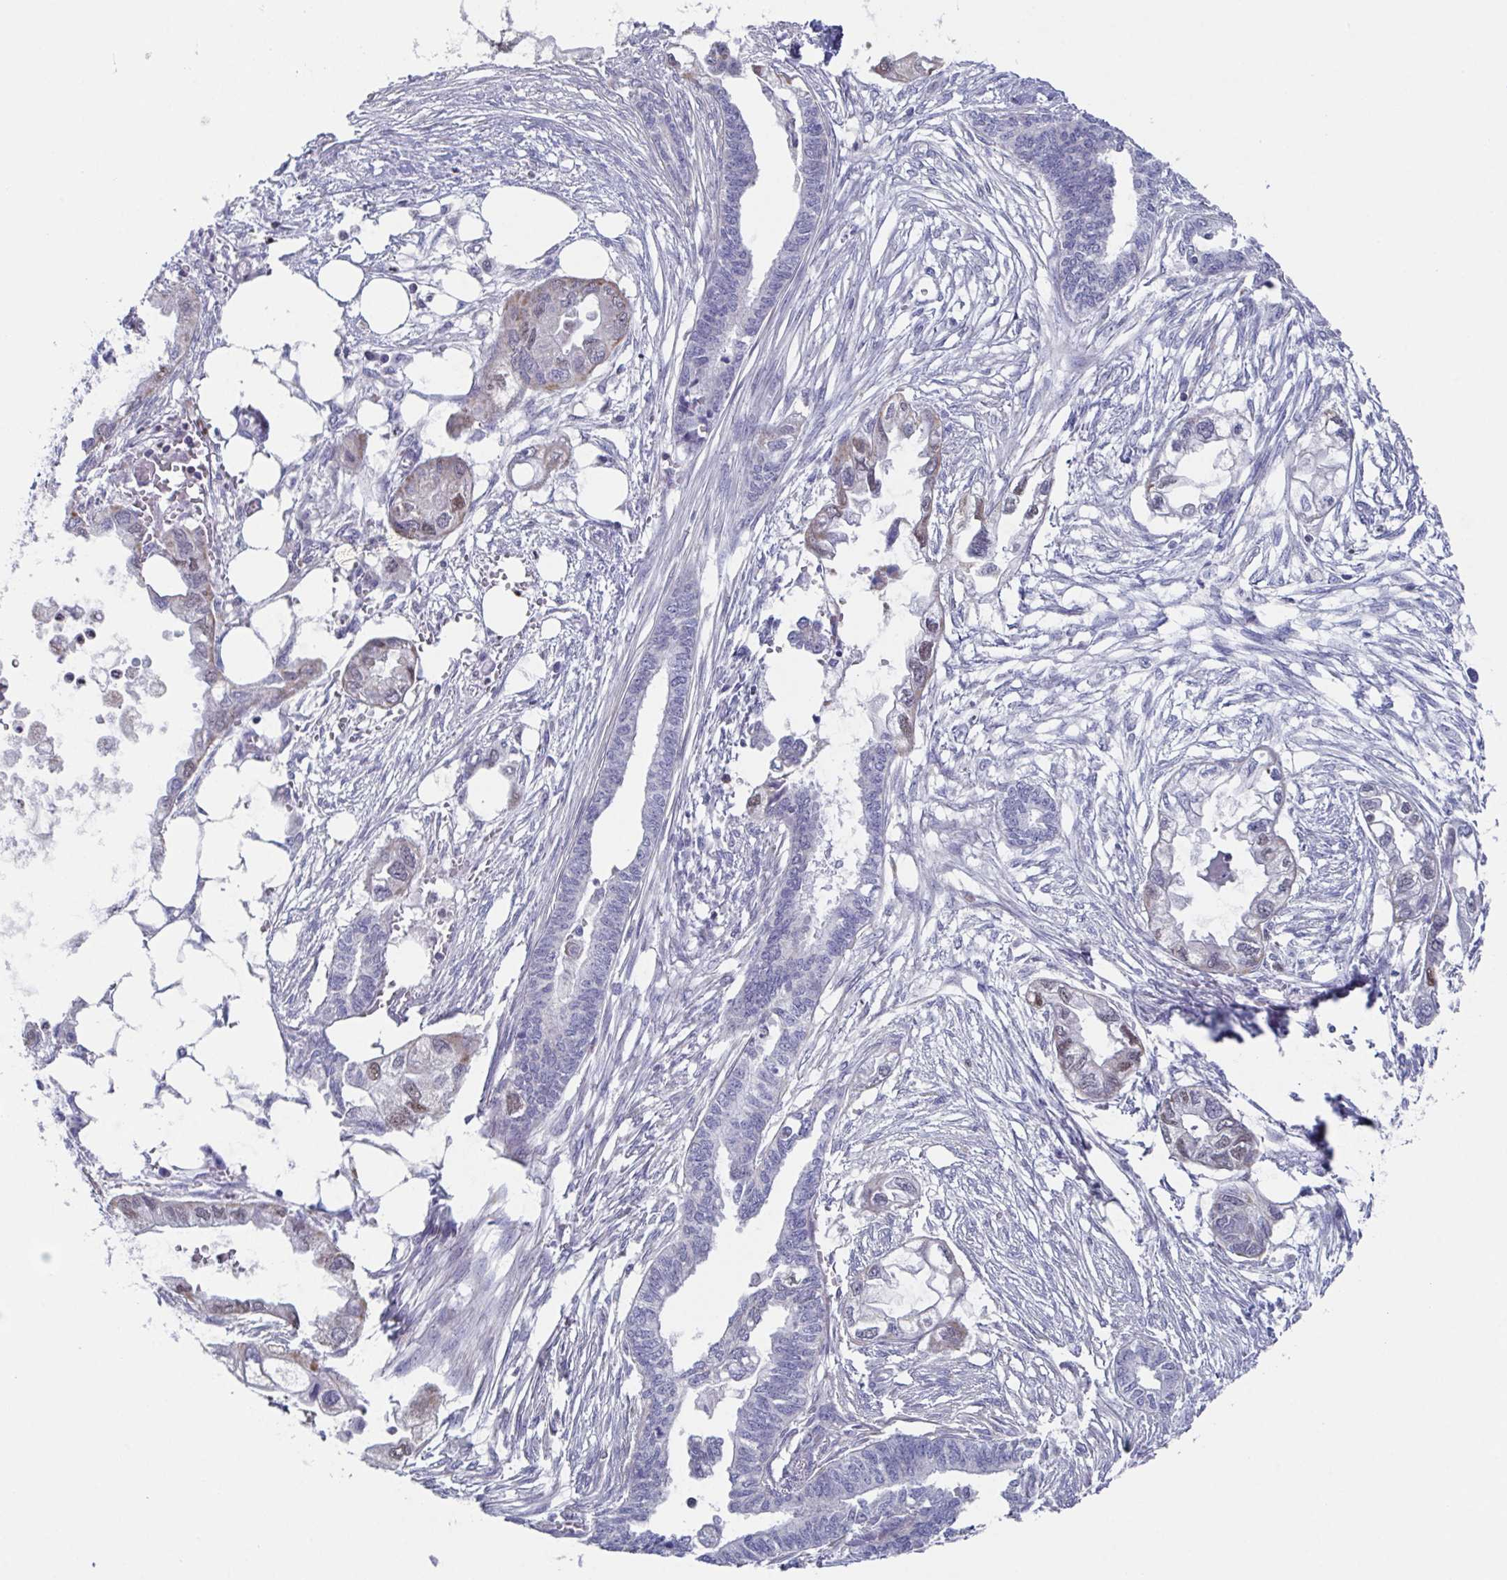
{"staining": {"intensity": "weak", "quantity": "<25%", "location": "nuclear"}, "tissue": "endometrial cancer", "cell_type": "Tumor cells", "image_type": "cancer", "snomed": [{"axis": "morphology", "description": "Adenocarcinoma, NOS"}, {"axis": "morphology", "description": "Adenocarcinoma, metastatic, NOS"}, {"axis": "topography", "description": "Adipose tissue"}, {"axis": "topography", "description": "Endometrium"}], "caption": "Tumor cells are negative for brown protein staining in endometrial cancer. The staining is performed using DAB brown chromogen with nuclei counter-stained in using hematoxylin.", "gene": "PBOV1", "patient": {"sex": "female", "age": 67}}